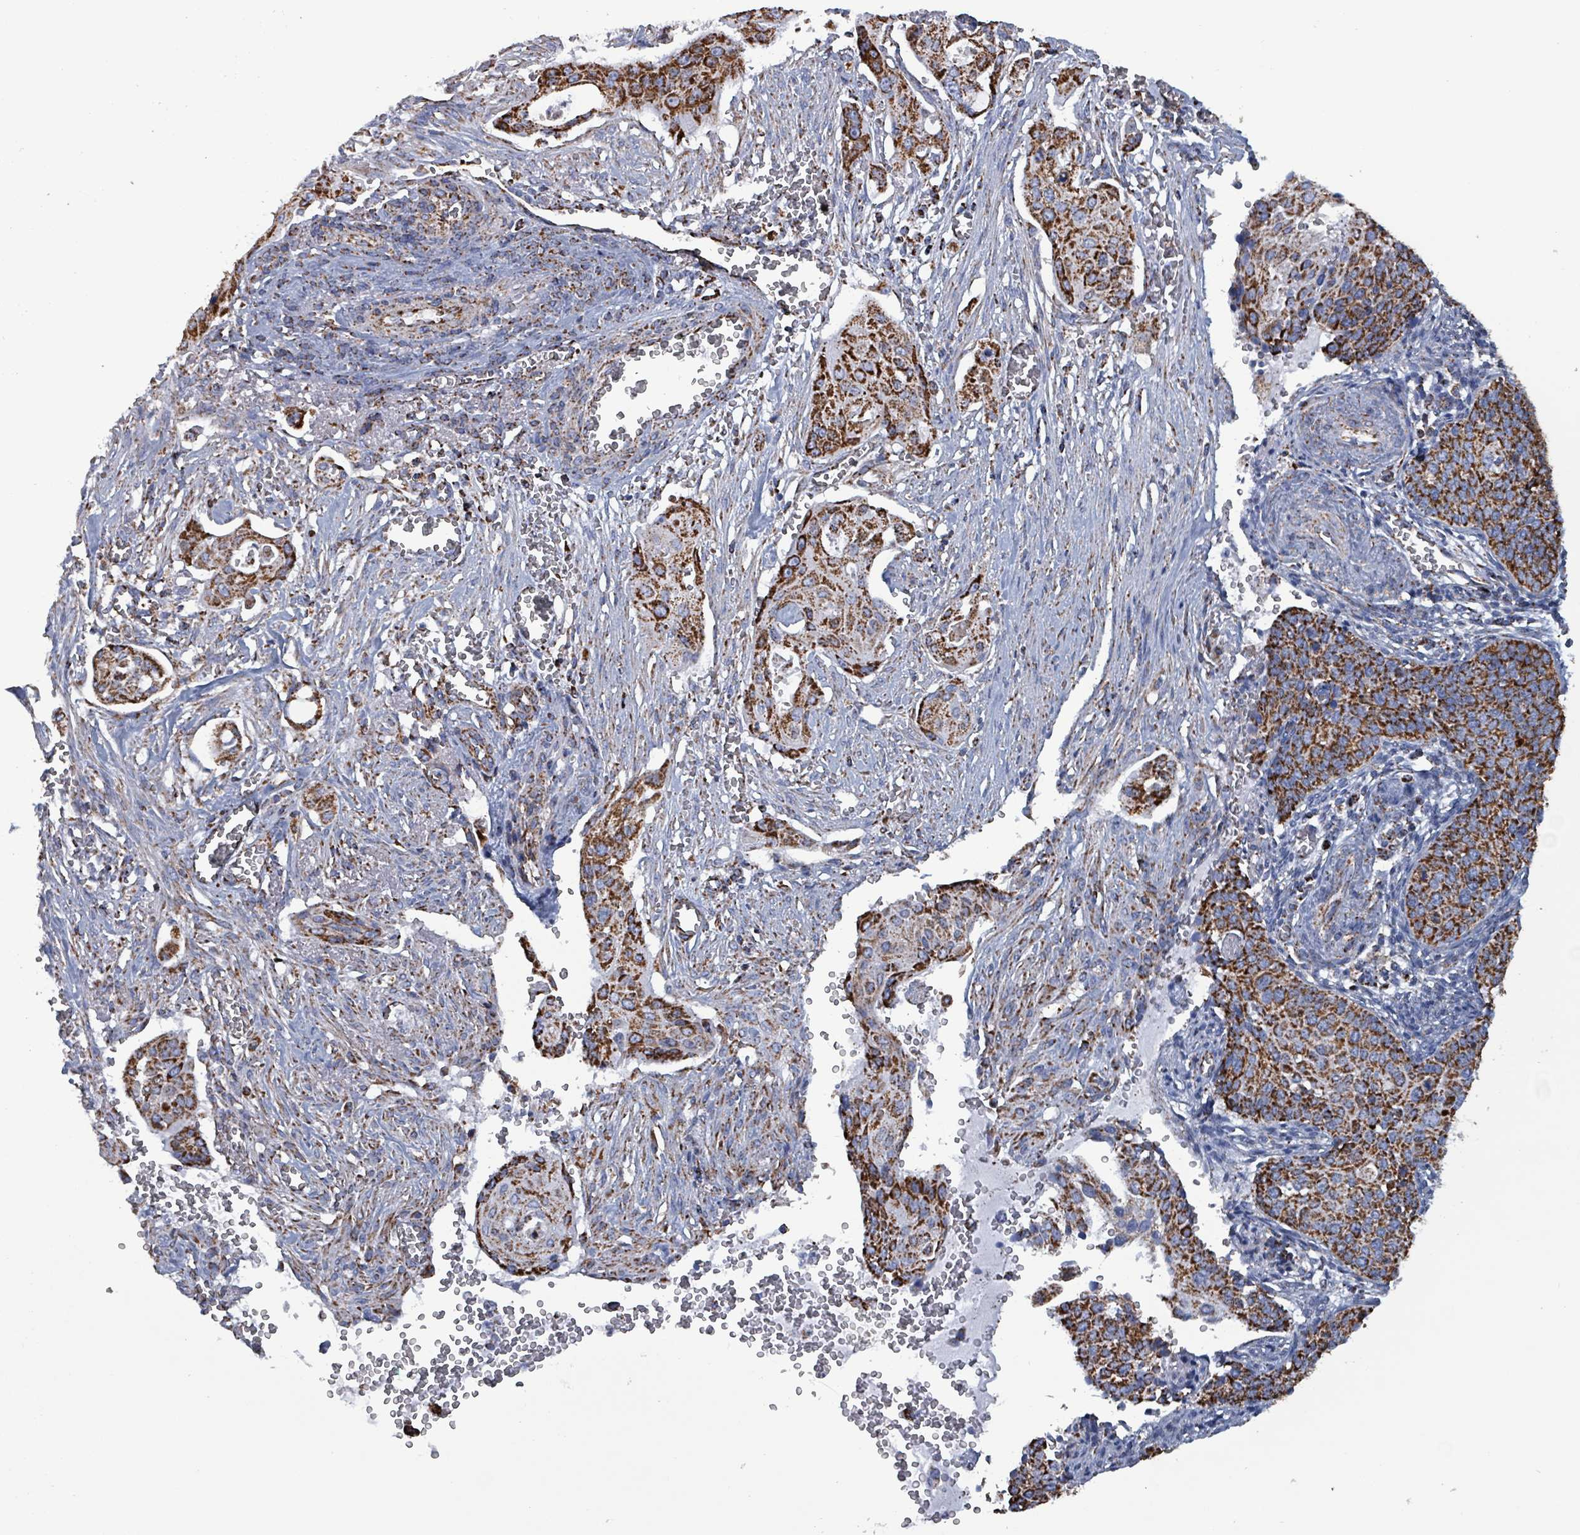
{"staining": {"intensity": "strong", "quantity": ">75%", "location": "cytoplasmic/membranous"}, "tissue": "cervical cancer", "cell_type": "Tumor cells", "image_type": "cancer", "snomed": [{"axis": "morphology", "description": "Squamous cell carcinoma, NOS"}, {"axis": "topography", "description": "Cervix"}], "caption": "Cervical cancer stained with immunohistochemistry (IHC) reveals strong cytoplasmic/membranous staining in approximately >75% of tumor cells. The protein of interest is stained brown, and the nuclei are stained in blue (DAB (3,3'-diaminobenzidine) IHC with brightfield microscopy, high magnification).", "gene": "IDH3B", "patient": {"sex": "female", "age": 44}}